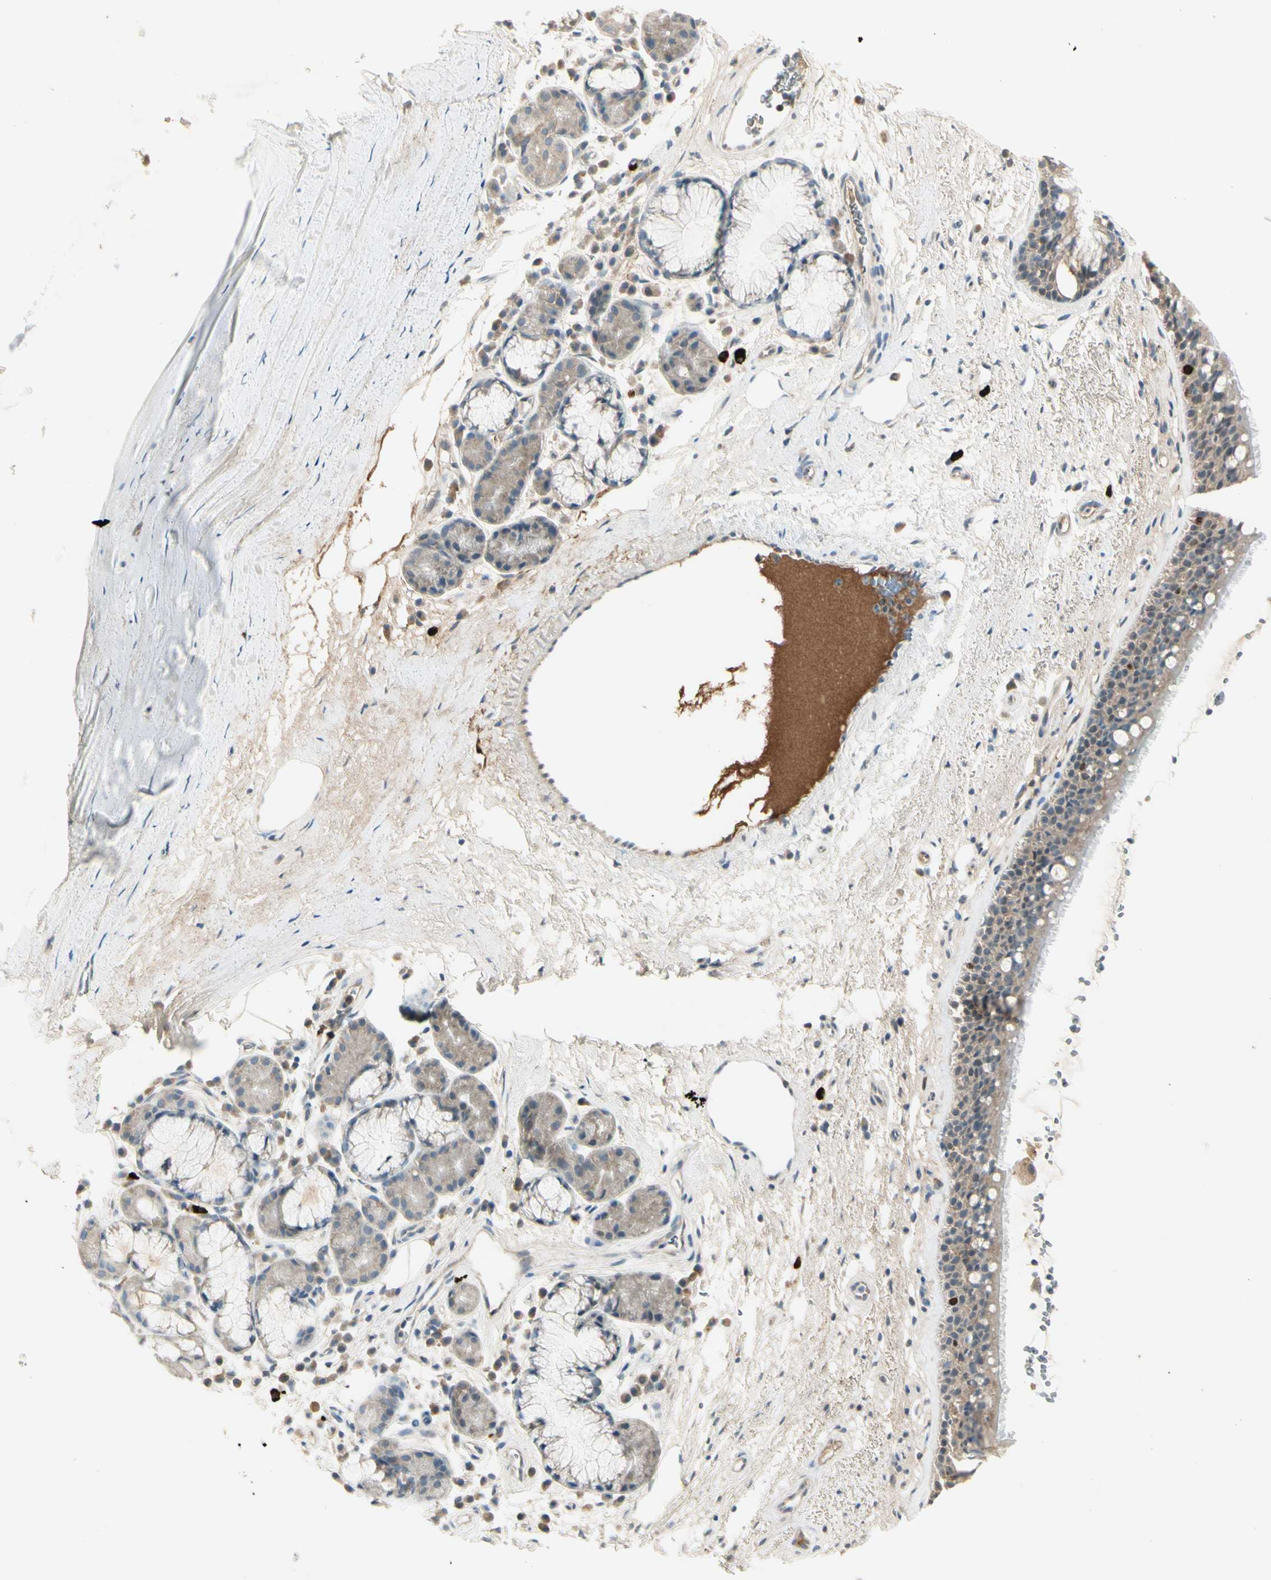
{"staining": {"intensity": "strong", "quantity": "<25%", "location": "cytoplasmic/membranous,nuclear"}, "tissue": "bronchus", "cell_type": "Respiratory epithelial cells", "image_type": "normal", "snomed": [{"axis": "morphology", "description": "Normal tissue, NOS"}, {"axis": "topography", "description": "Bronchus"}], "caption": "A medium amount of strong cytoplasmic/membranous,nuclear staining is identified in approximately <25% of respiratory epithelial cells in normal bronchus. The protein is stained brown, and the nuclei are stained in blue (DAB (3,3'-diaminobenzidine) IHC with brightfield microscopy, high magnification).", "gene": "PITX1", "patient": {"sex": "female", "age": 54}}